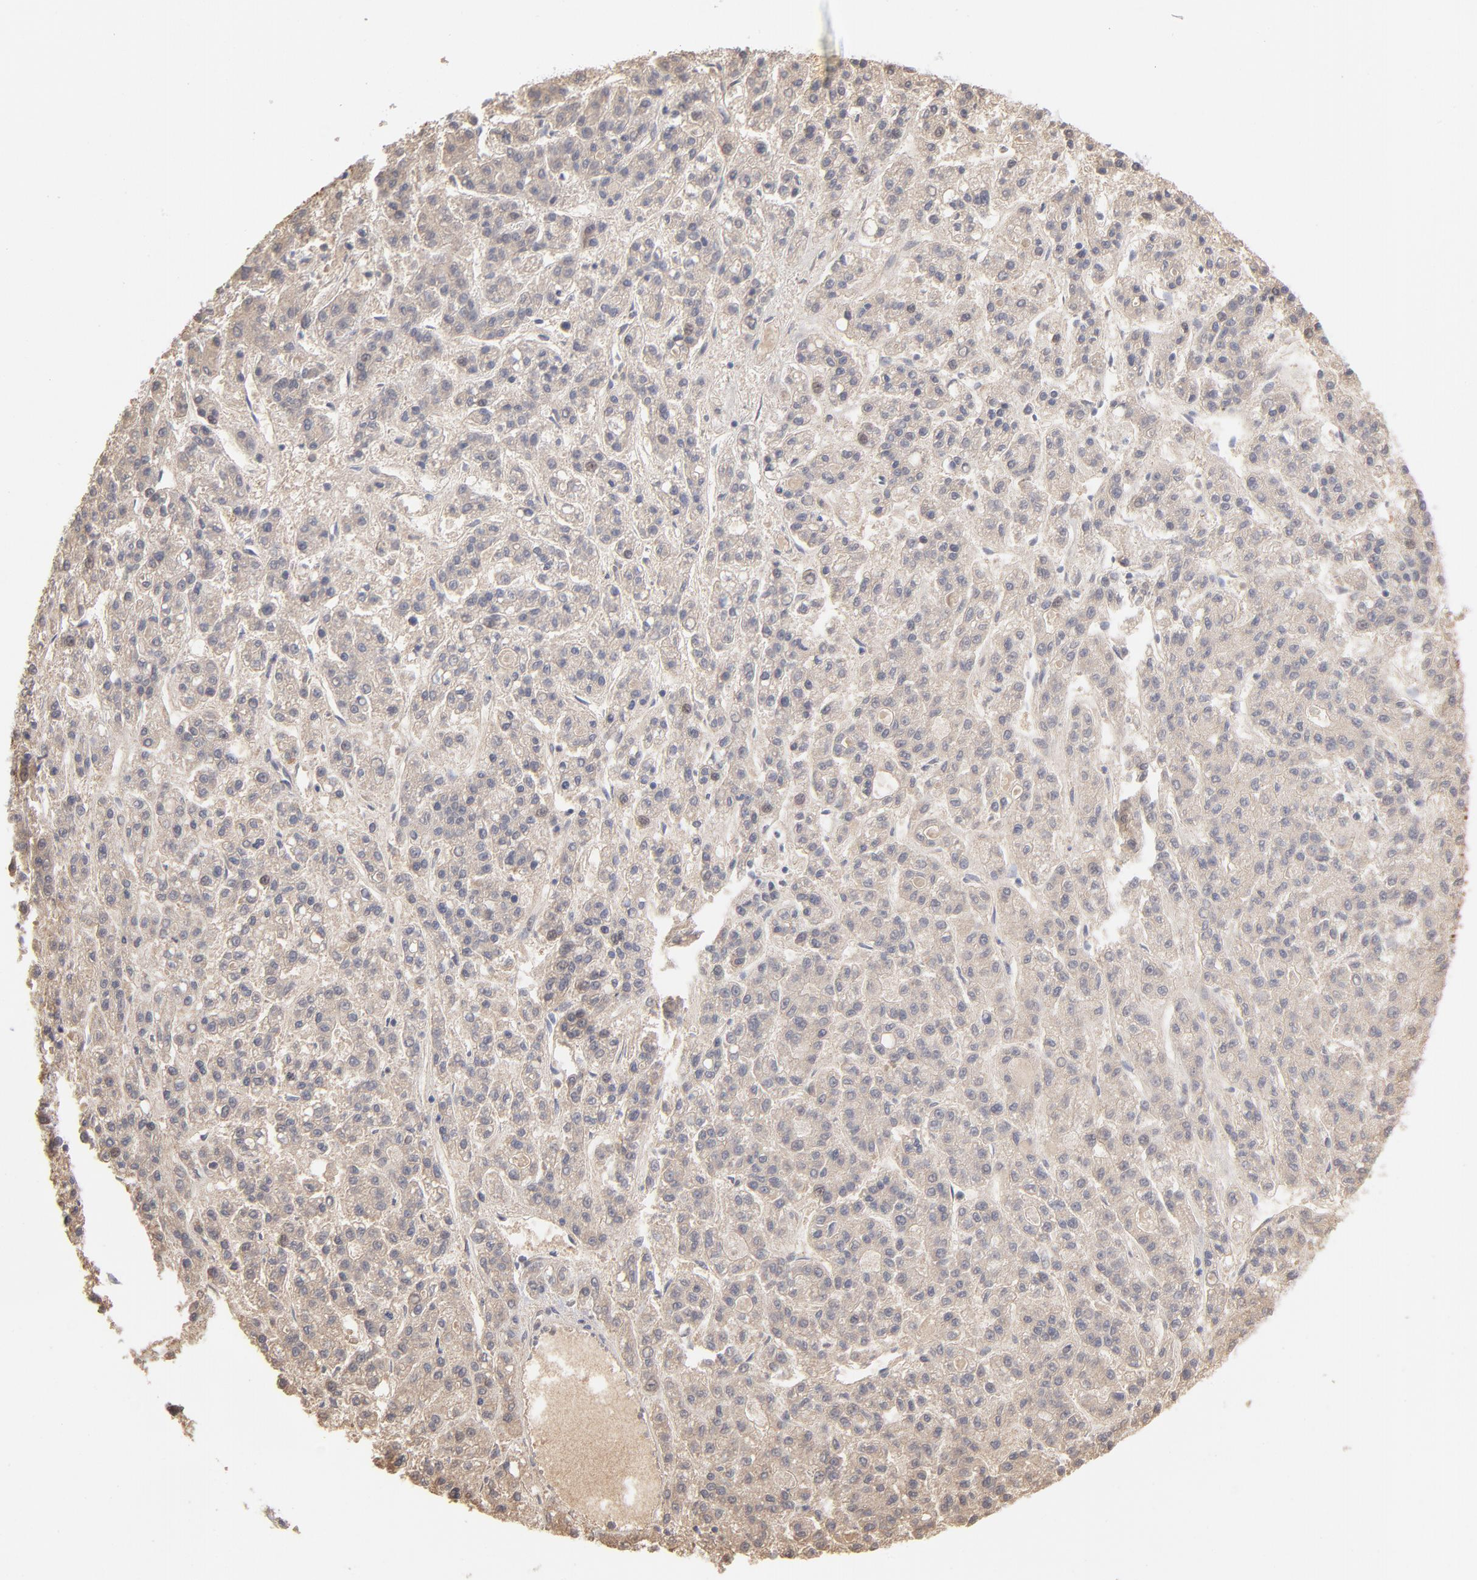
{"staining": {"intensity": "moderate", "quantity": ">75%", "location": "cytoplasmic/membranous"}, "tissue": "liver cancer", "cell_type": "Tumor cells", "image_type": "cancer", "snomed": [{"axis": "morphology", "description": "Carcinoma, Hepatocellular, NOS"}, {"axis": "topography", "description": "Liver"}], "caption": "This photomicrograph demonstrates IHC staining of human liver hepatocellular carcinoma, with medium moderate cytoplasmic/membranous staining in about >75% of tumor cells.", "gene": "ARG1", "patient": {"sex": "male", "age": 70}}